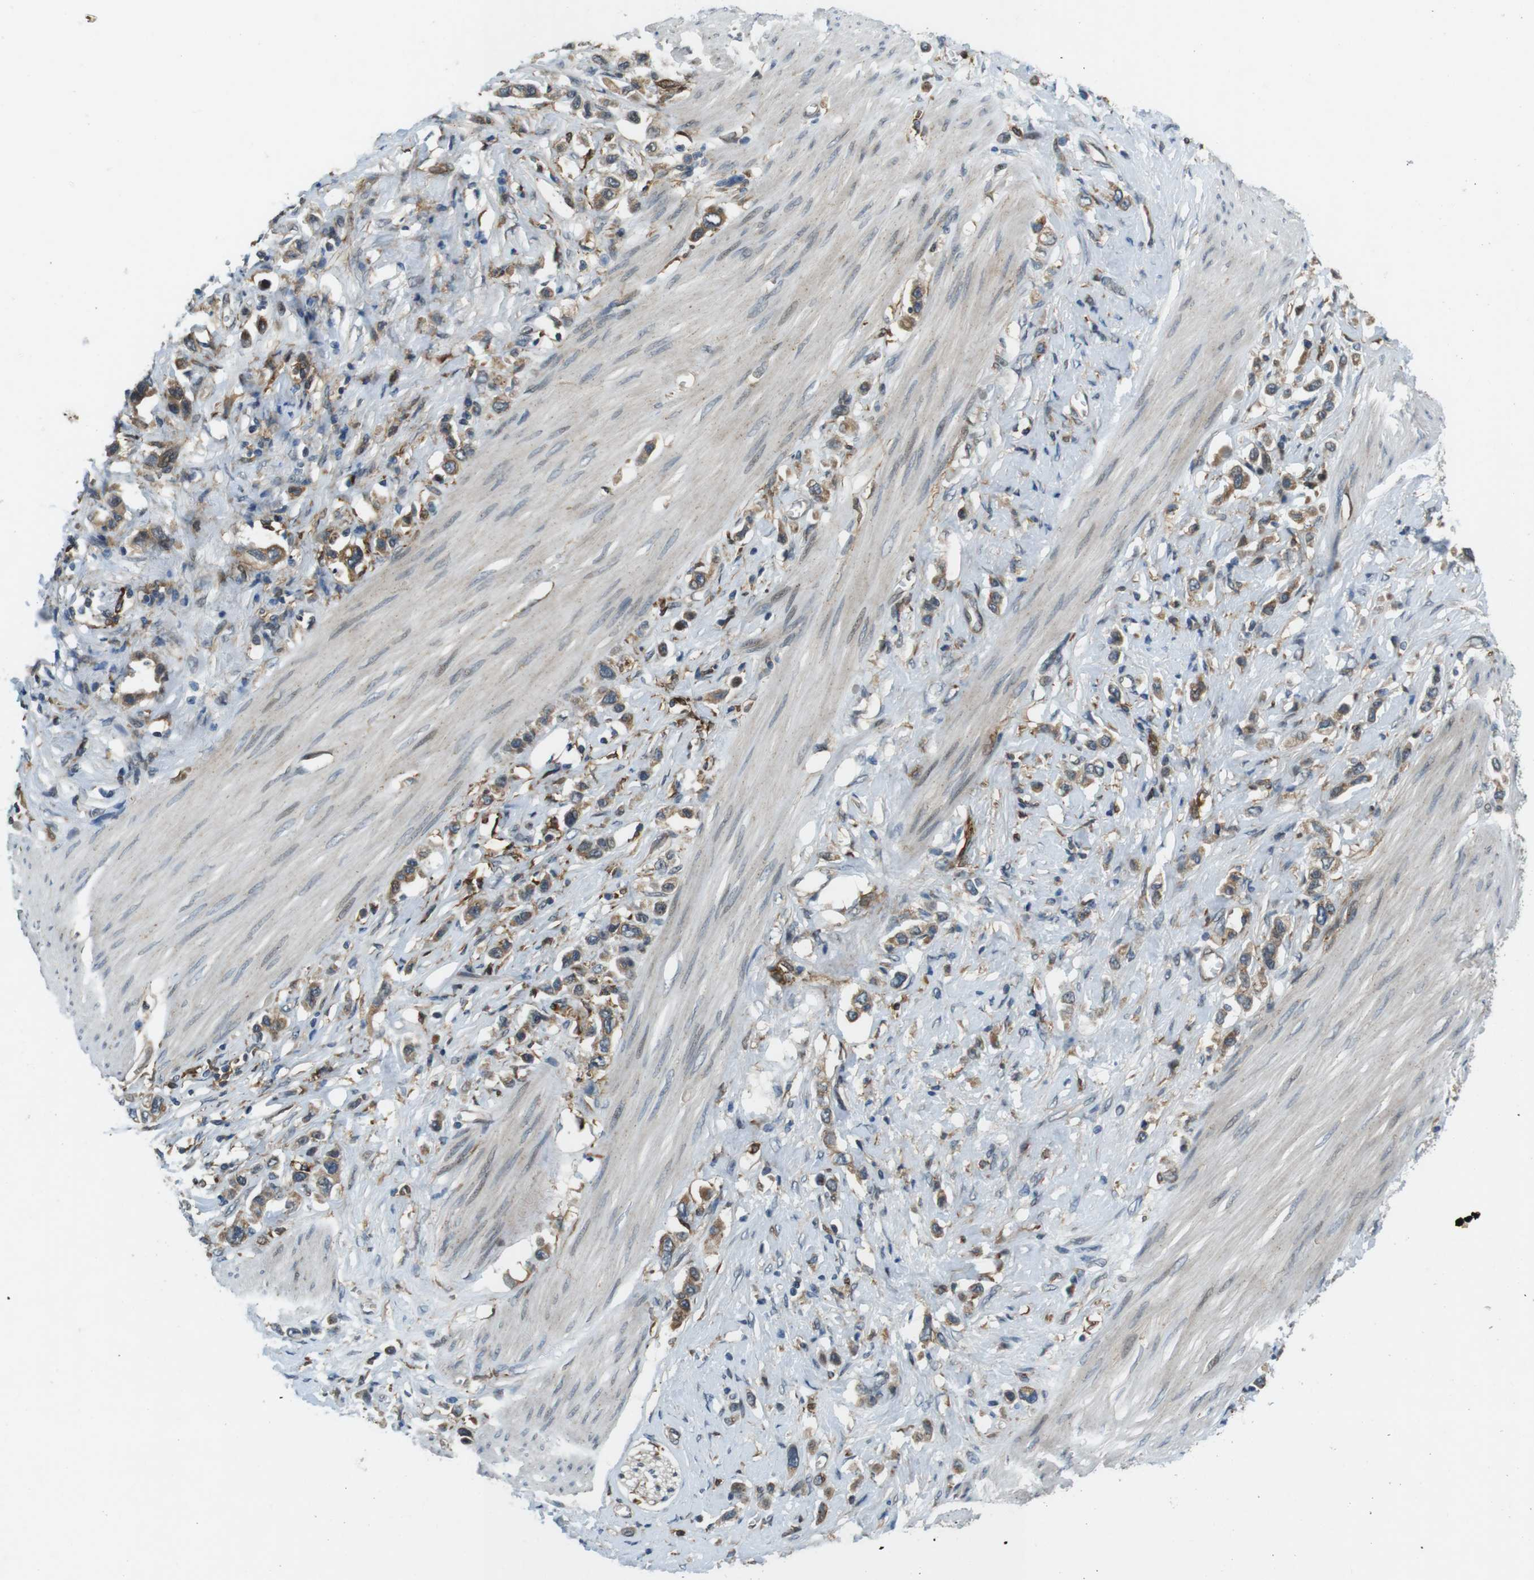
{"staining": {"intensity": "moderate", "quantity": ">75%", "location": "cytoplasmic/membranous"}, "tissue": "stomach cancer", "cell_type": "Tumor cells", "image_type": "cancer", "snomed": [{"axis": "morphology", "description": "Adenocarcinoma, NOS"}, {"axis": "topography", "description": "Stomach"}], "caption": "A brown stain highlights moderate cytoplasmic/membranous expression of a protein in human adenocarcinoma (stomach) tumor cells.", "gene": "PALD1", "patient": {"sex": "female", "age": 65}}